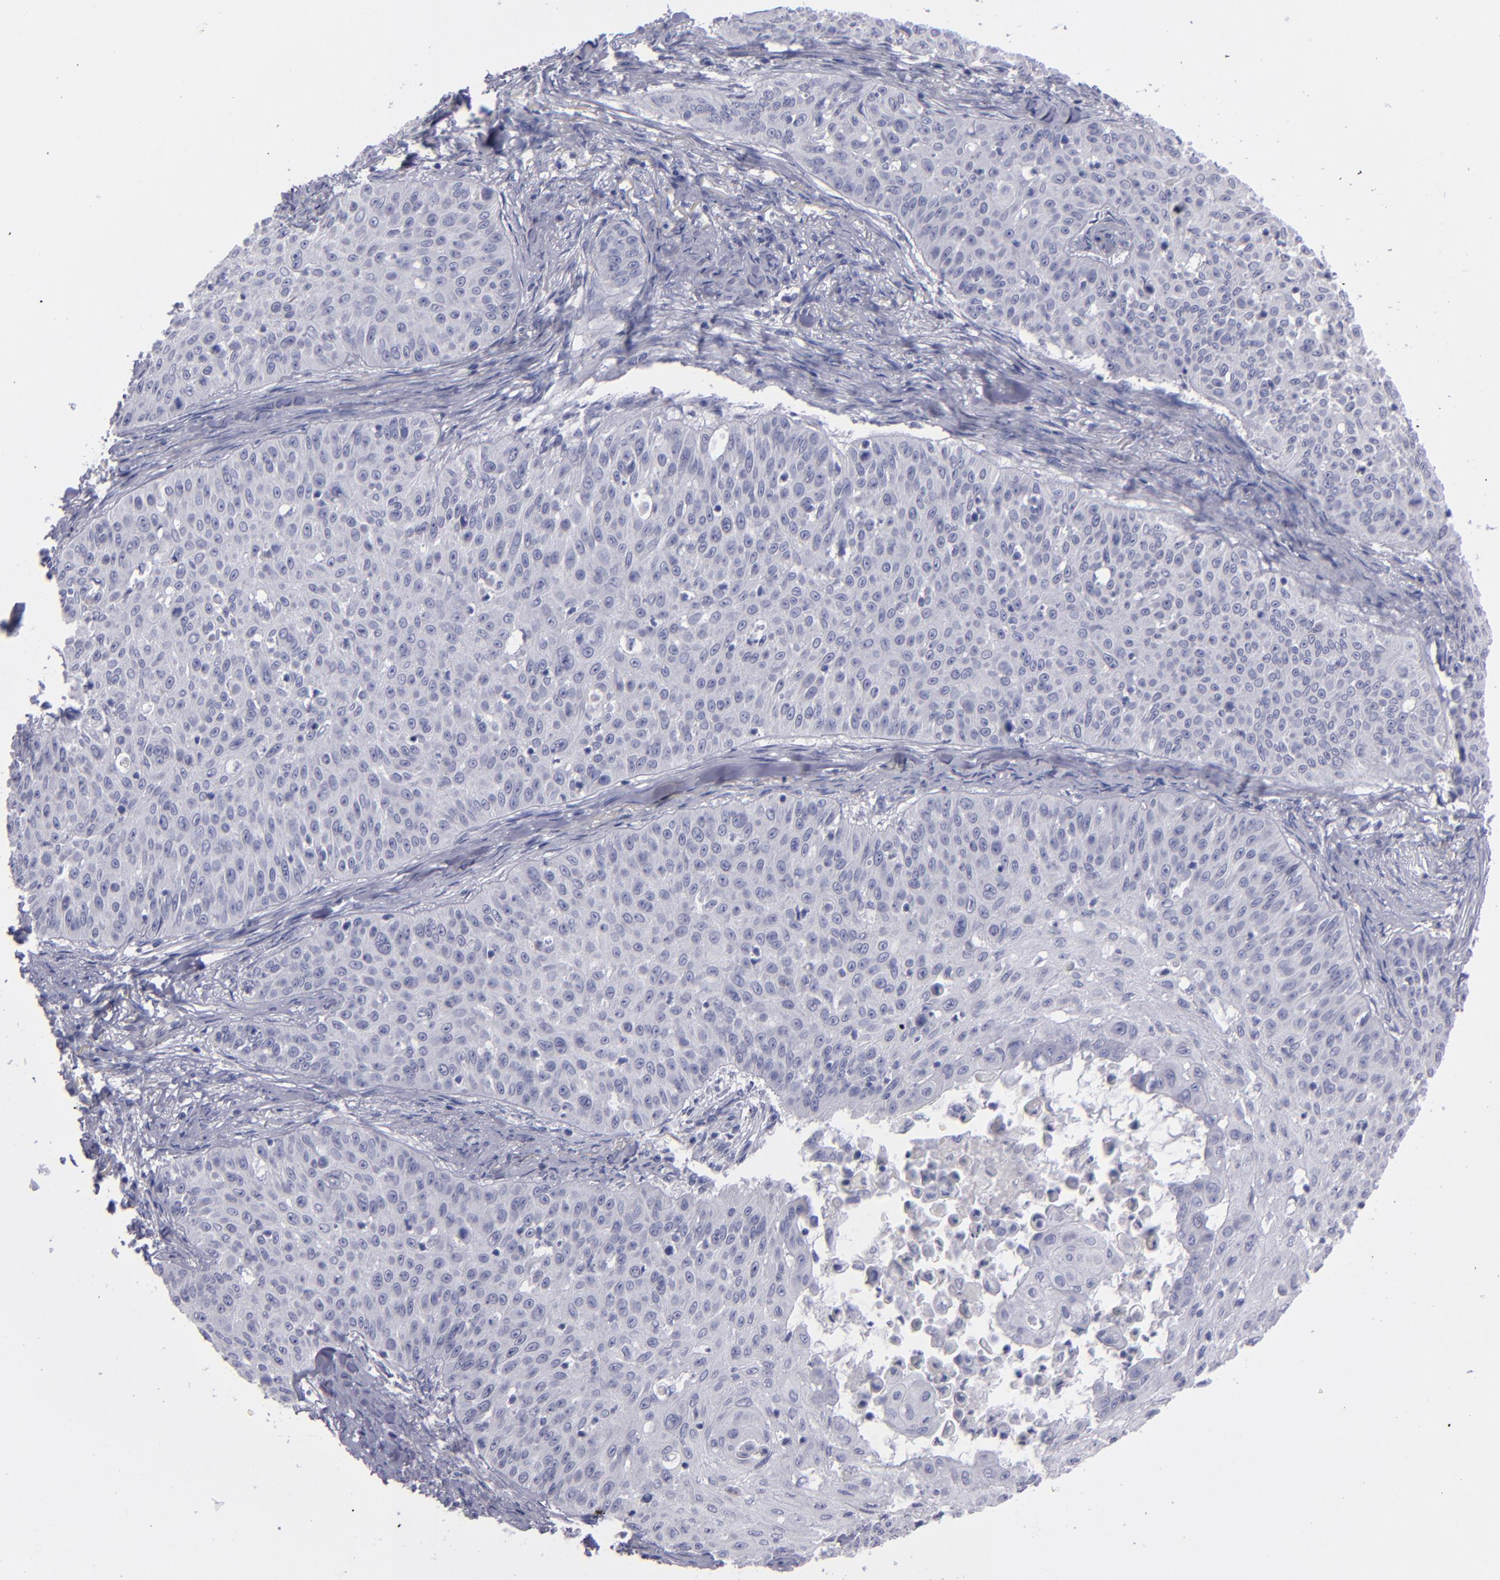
{"staining": {"intensity": "negative", "quantity": "none", "location": "none"}, "tissue": "skin cancer", "cell_type": "Tumor cells", "image_type": "cancer", "snomed": [{"axis": "morphology", "description": "Squamous cell carcinoma, NOS"}, {"axis": "topography", "description": "Skin"}], "caption": "A photomicrograph of human squamous cell carcinoma (skin) is negative for staining in tumor cells. (DAB (3,3'-diaminobenzidine) immunohistochemistry (IHC), high magnification).", "gene": "MYH11", "patient": {"sex": "male", "age": 82}}